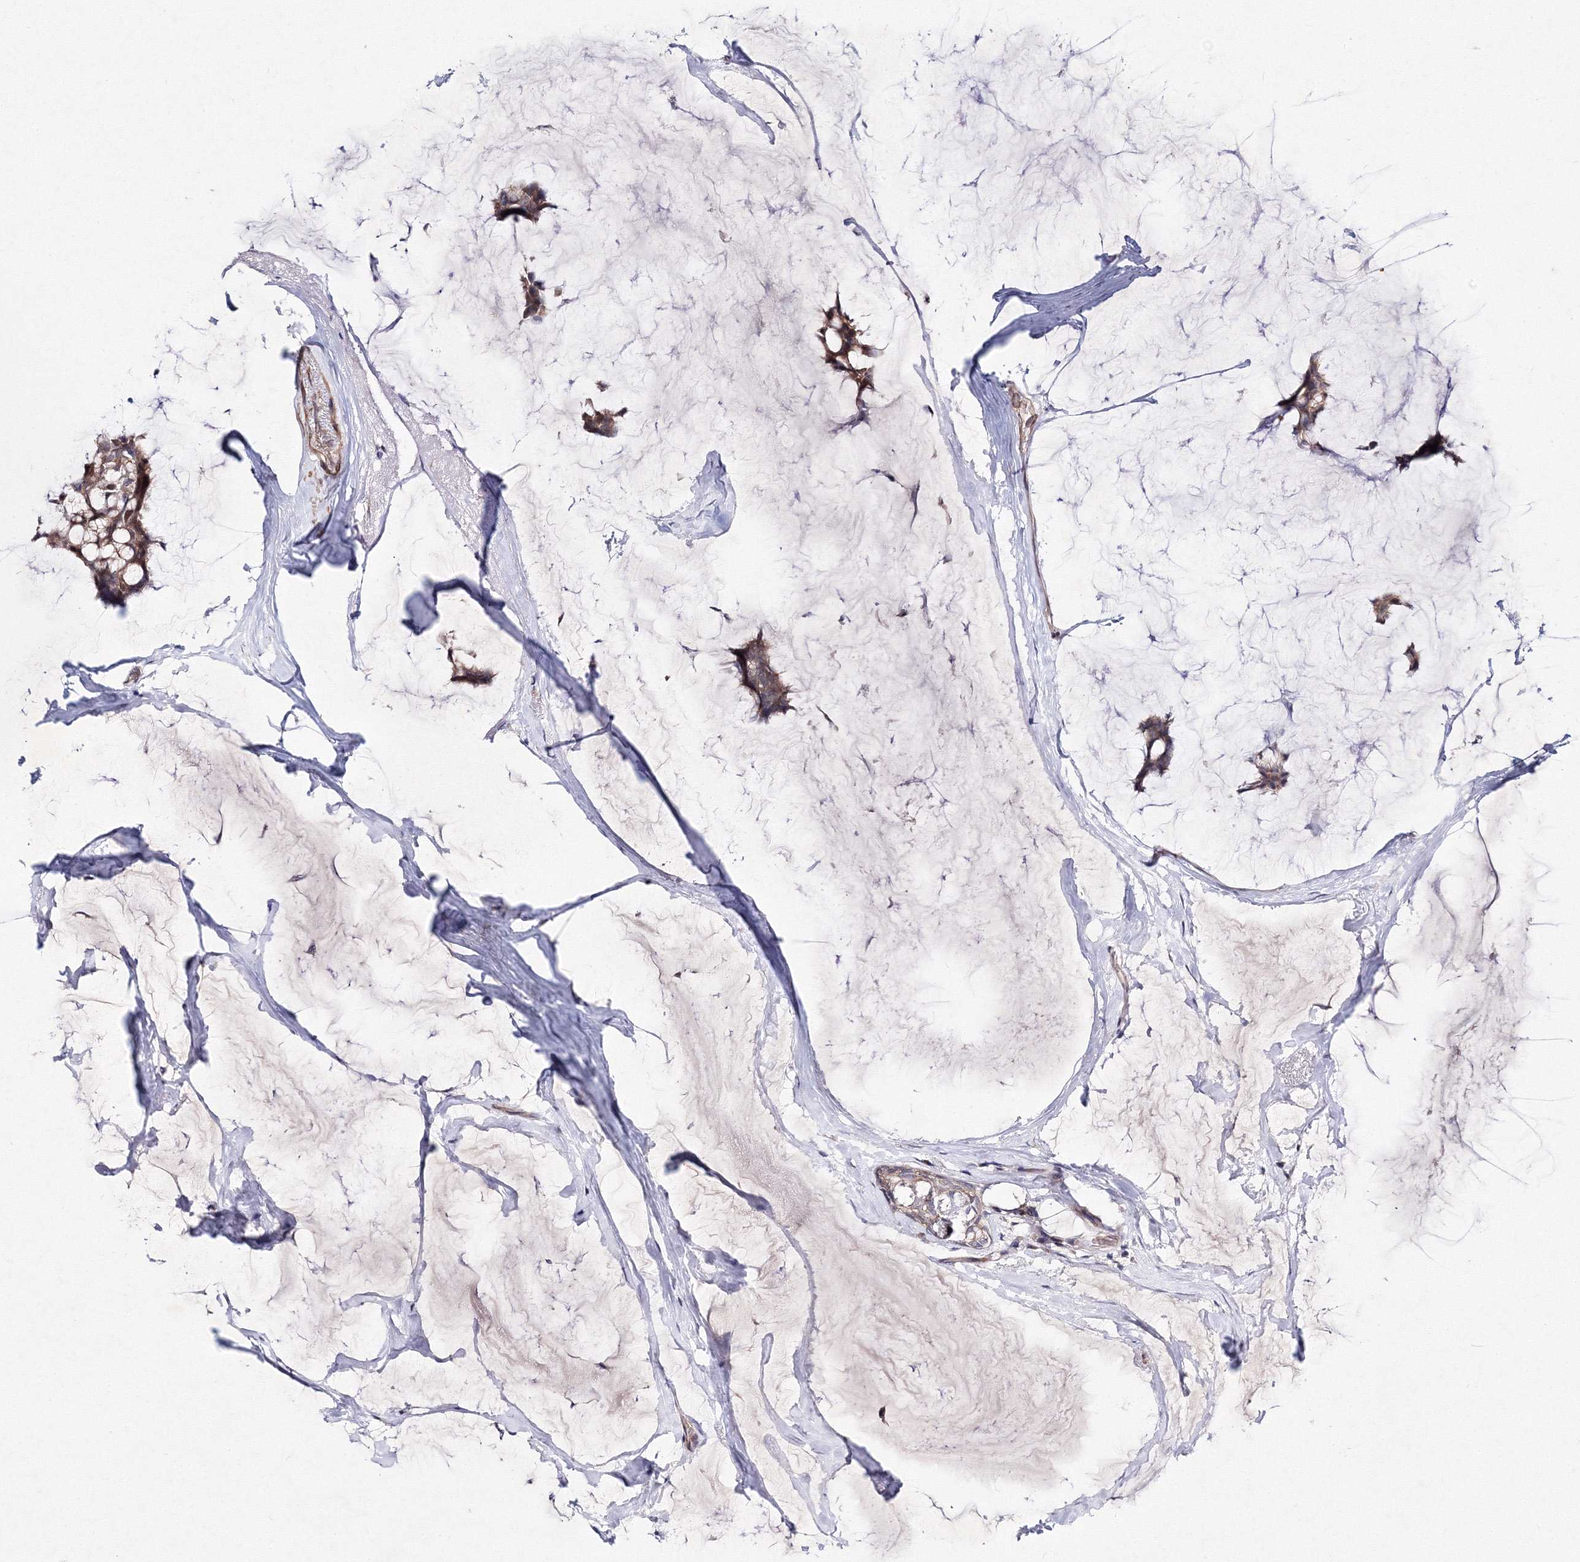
{"staining": {"intensity": "moderate", "quantity": ">75%", "location": "cytoplasmic/membranous"}, "tissue": "breast cancer", "cell_type": "Tumor cells", "image_type": "cancer", "snomed": [{"axis": "morphology", "description": "Duct carcinoma"}, {"axis": "topography", "description": "Breast"}], "caption": "IHC micrograph of neoplastic tissue: human intraductal carcinoma (breast) stained using IHC exhibits medium levels of moderate protein expression localized specifically in the cytoplasmic/membranous of tumor cells, appearing as a cytoplasmic/membranous brown color.", "gene": "C11orf52", "patient": {"sex": "female", "age": 93}}